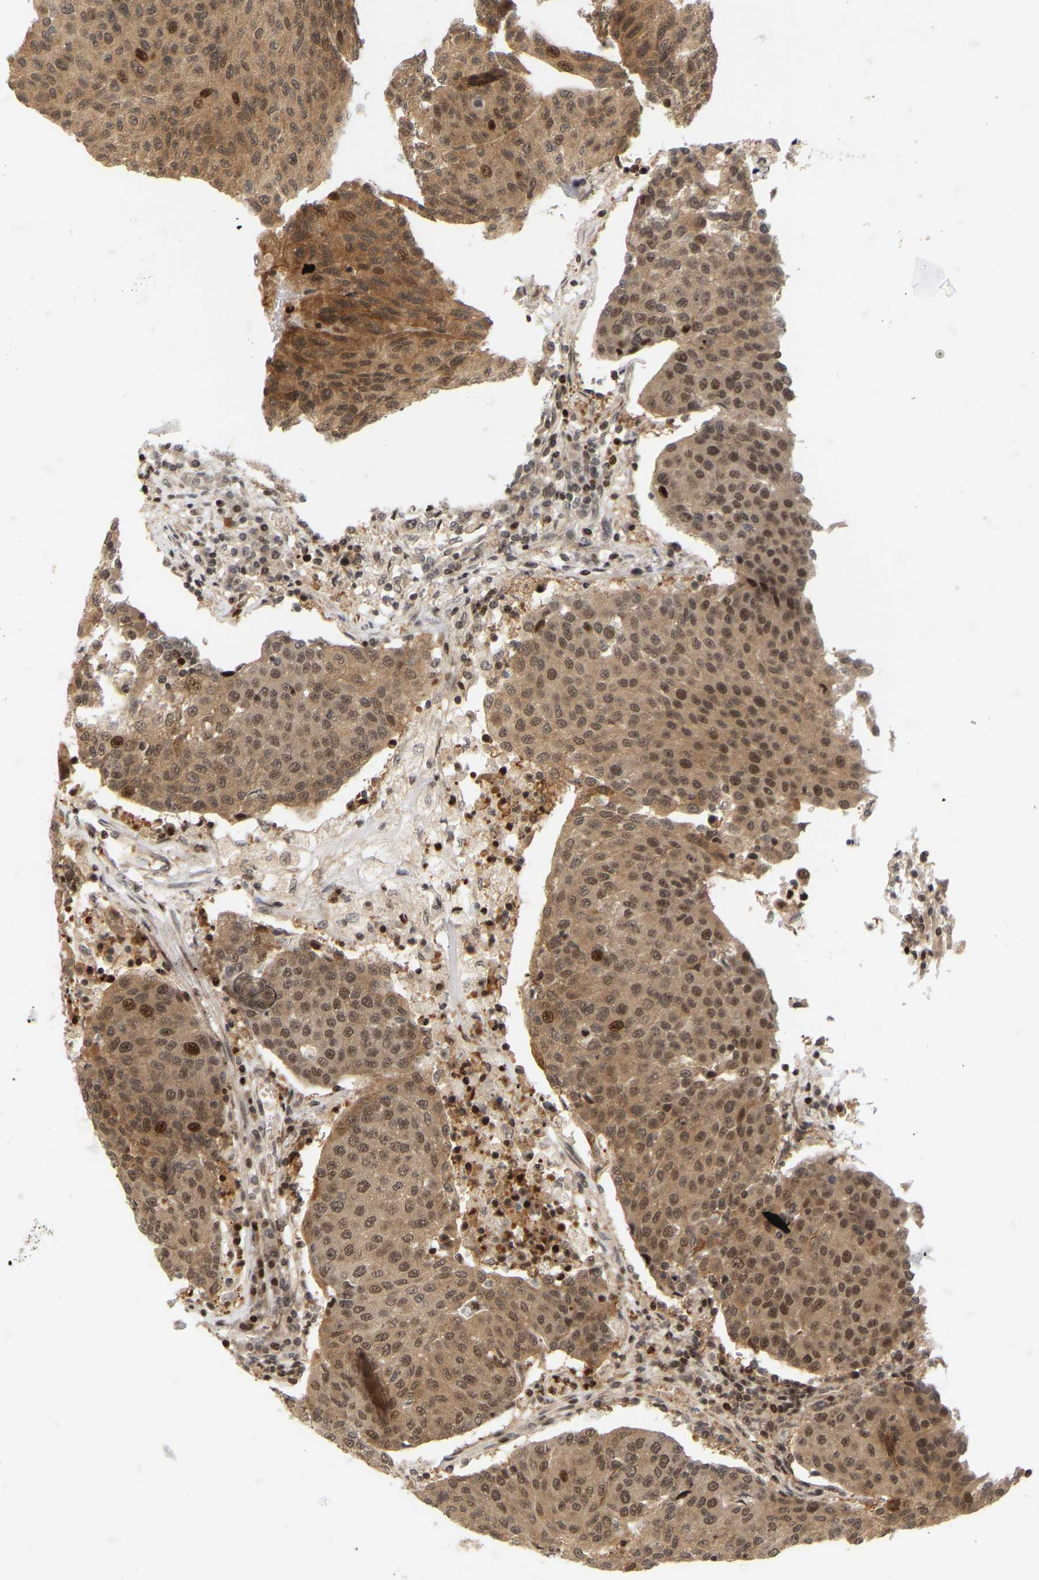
{"staining": {"intensity": "moderate", "quantity": ">75%", "location": "cytoplasmic/membranous,nuclear"}, "tissue": "urothelial cancer", "cell_type": "Tumor cells", "image_type": "cancer", "snomed": [{"axis": "morphology", "description": "Urothelial carcinoma, High grade"}, {"axis": "topography", "description": "Urinary bladder"}], "caption": "Immunohistochemistry (IHC) (DAB (3,3'-diaminobenzidine)) staining of human urothelial cancer demonstrates moderate cytoplasmic/membranous and nuclear protein positivity in approximately >75% of tumor cells.", "gene": "NFE2L2", "patient": {"sex": "female", "age": 85}}